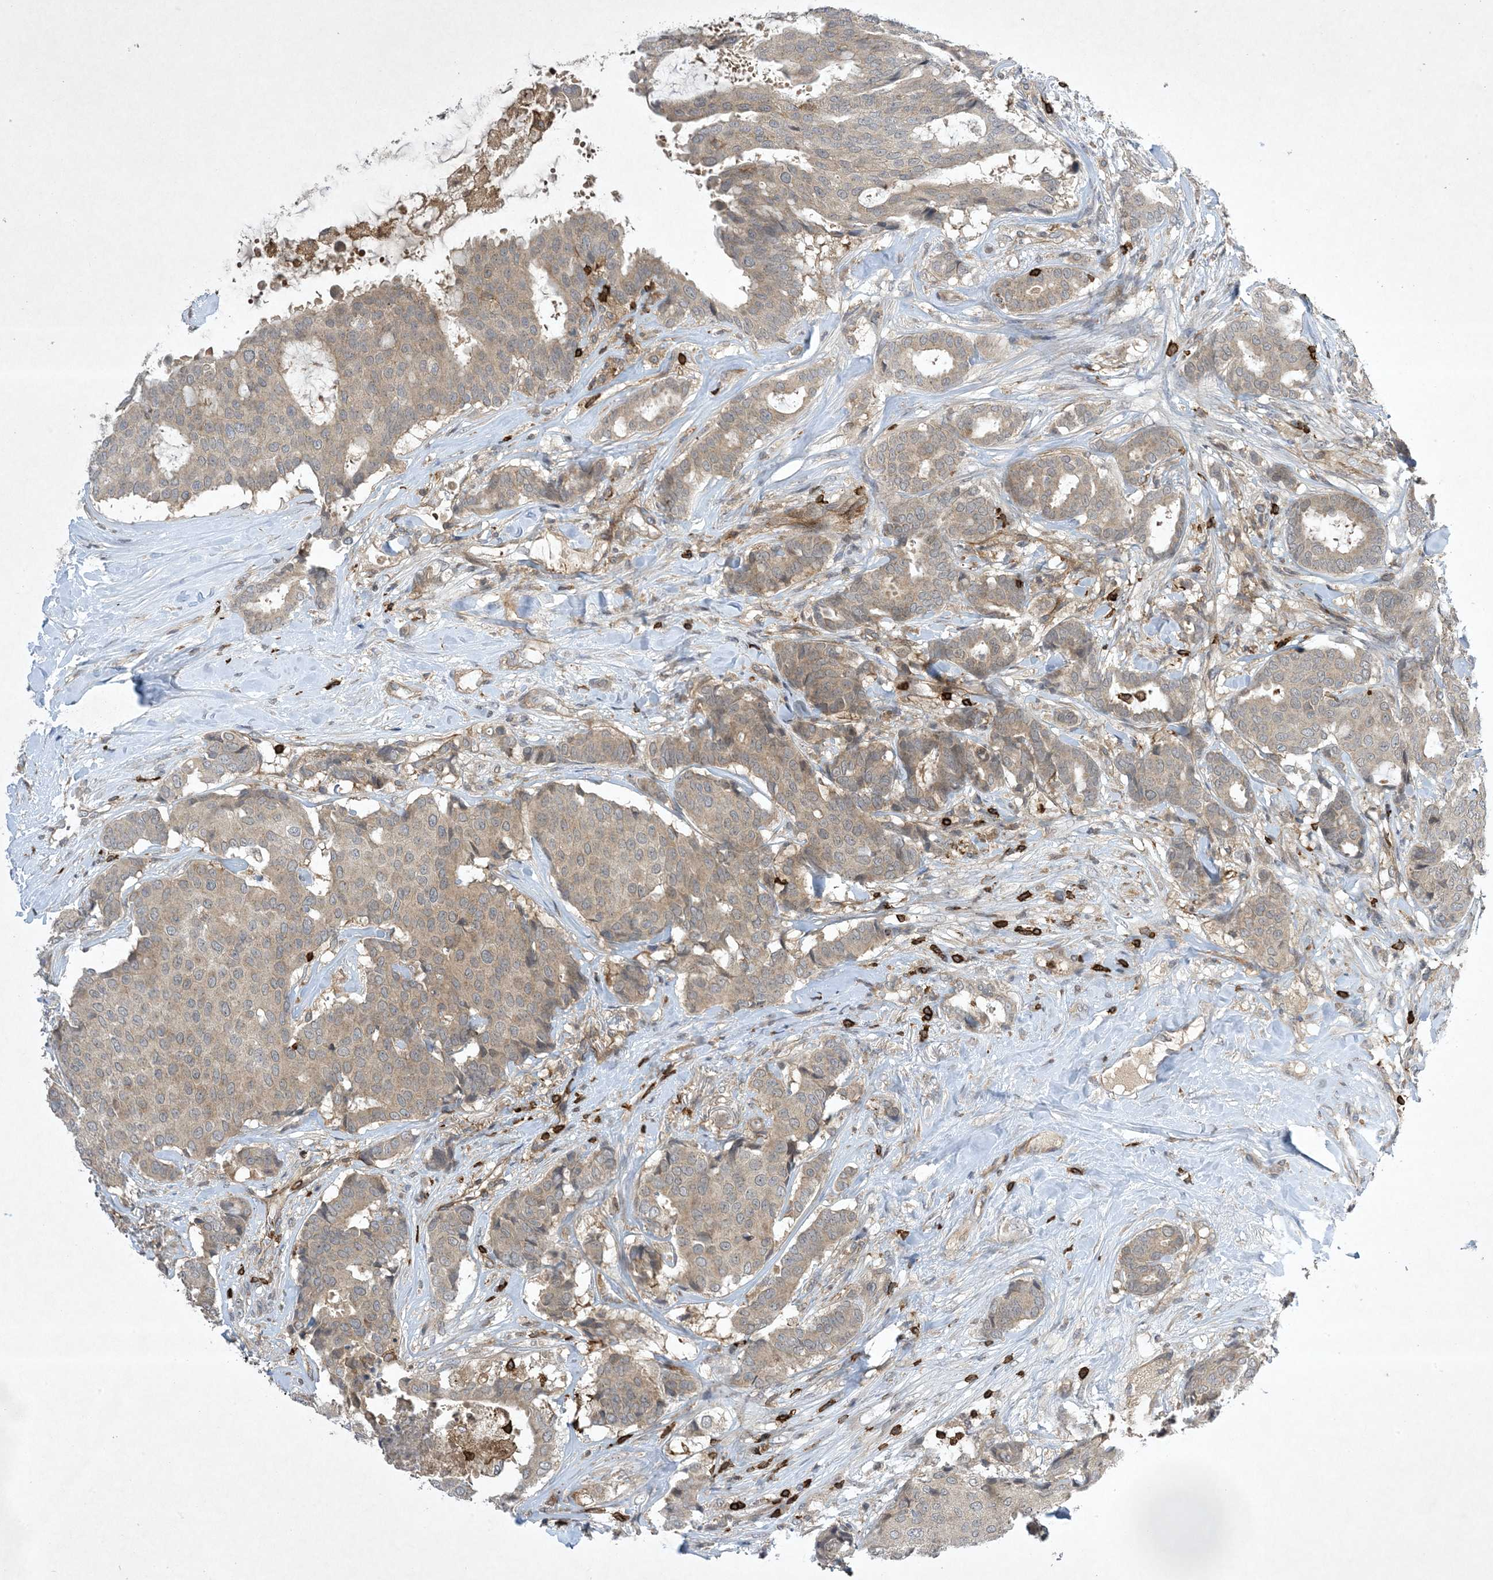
{"staining": {"intensity": "weak", "quantity": ">75%", "location": "cytoplasmic/membranous"}, "tissue": "breast cancer", "cell_type": "Tumor cells", "image_type": "cancer", "snomed": [{"axis": "morphology", "description": "Duct carcinoma"}, {"axis": "topography", "description": "Breast"}], "caption": "Brown immunohistochemical staining in human breast cancer reveals weak cytoplasmic/membranous expression in approximately >75% of tumor cells.", "gene": "AK9", "patient": {"sex": "female", "age": 75}}